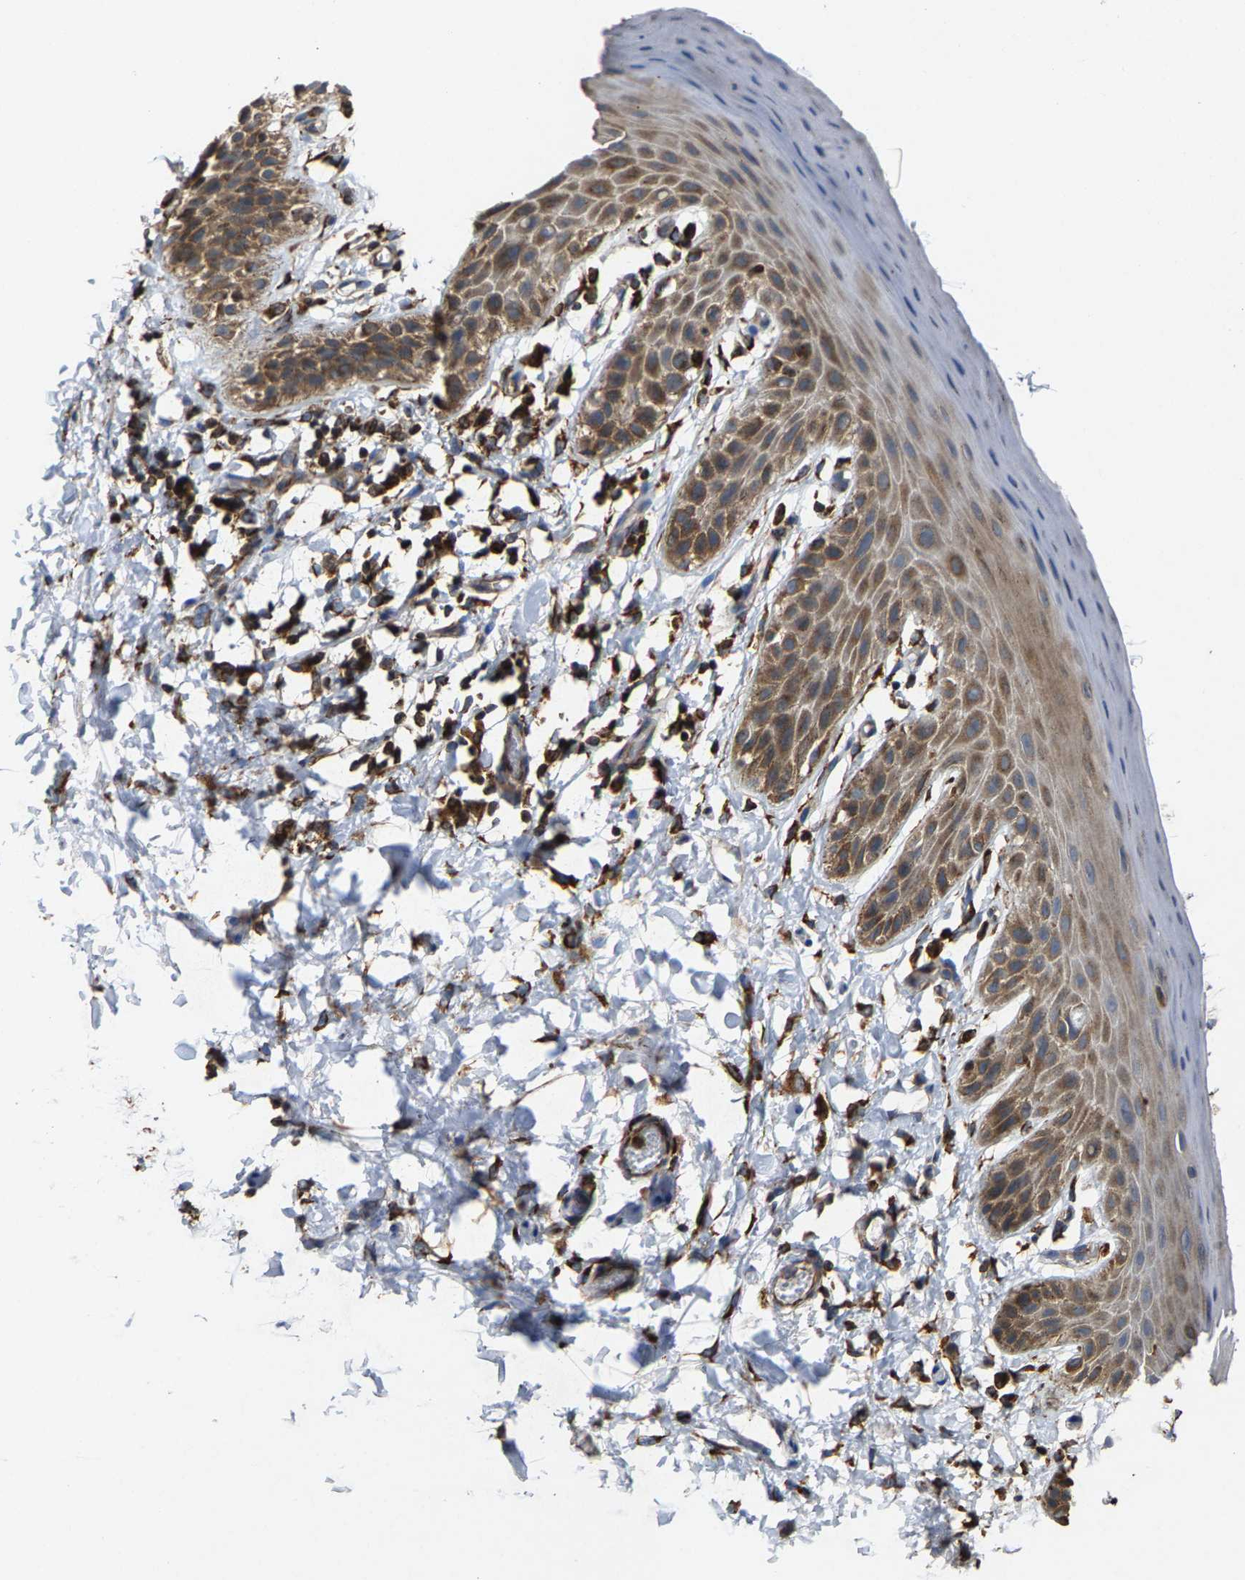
{"staining": {"intensity": "moderate", "quantity": "25%-75%", "location": "cytoplasmic/membranous"}, "tissue": "skin", "cell_type": "Epidermal cells", "image_type": "normal", "snomed": [{"axis": "morphology", "description": "Normal tissue, NOS"}, {"axis": "topography", "description": "Anal"}], "caption": "This is a histology image of immunohistochemistry staining of normal skin, which shows moderate staining in the cytoplasmic/membranous of epidermal cells.", "gene": "FGD3", "patient": {"sex": "male", "age": 44}}